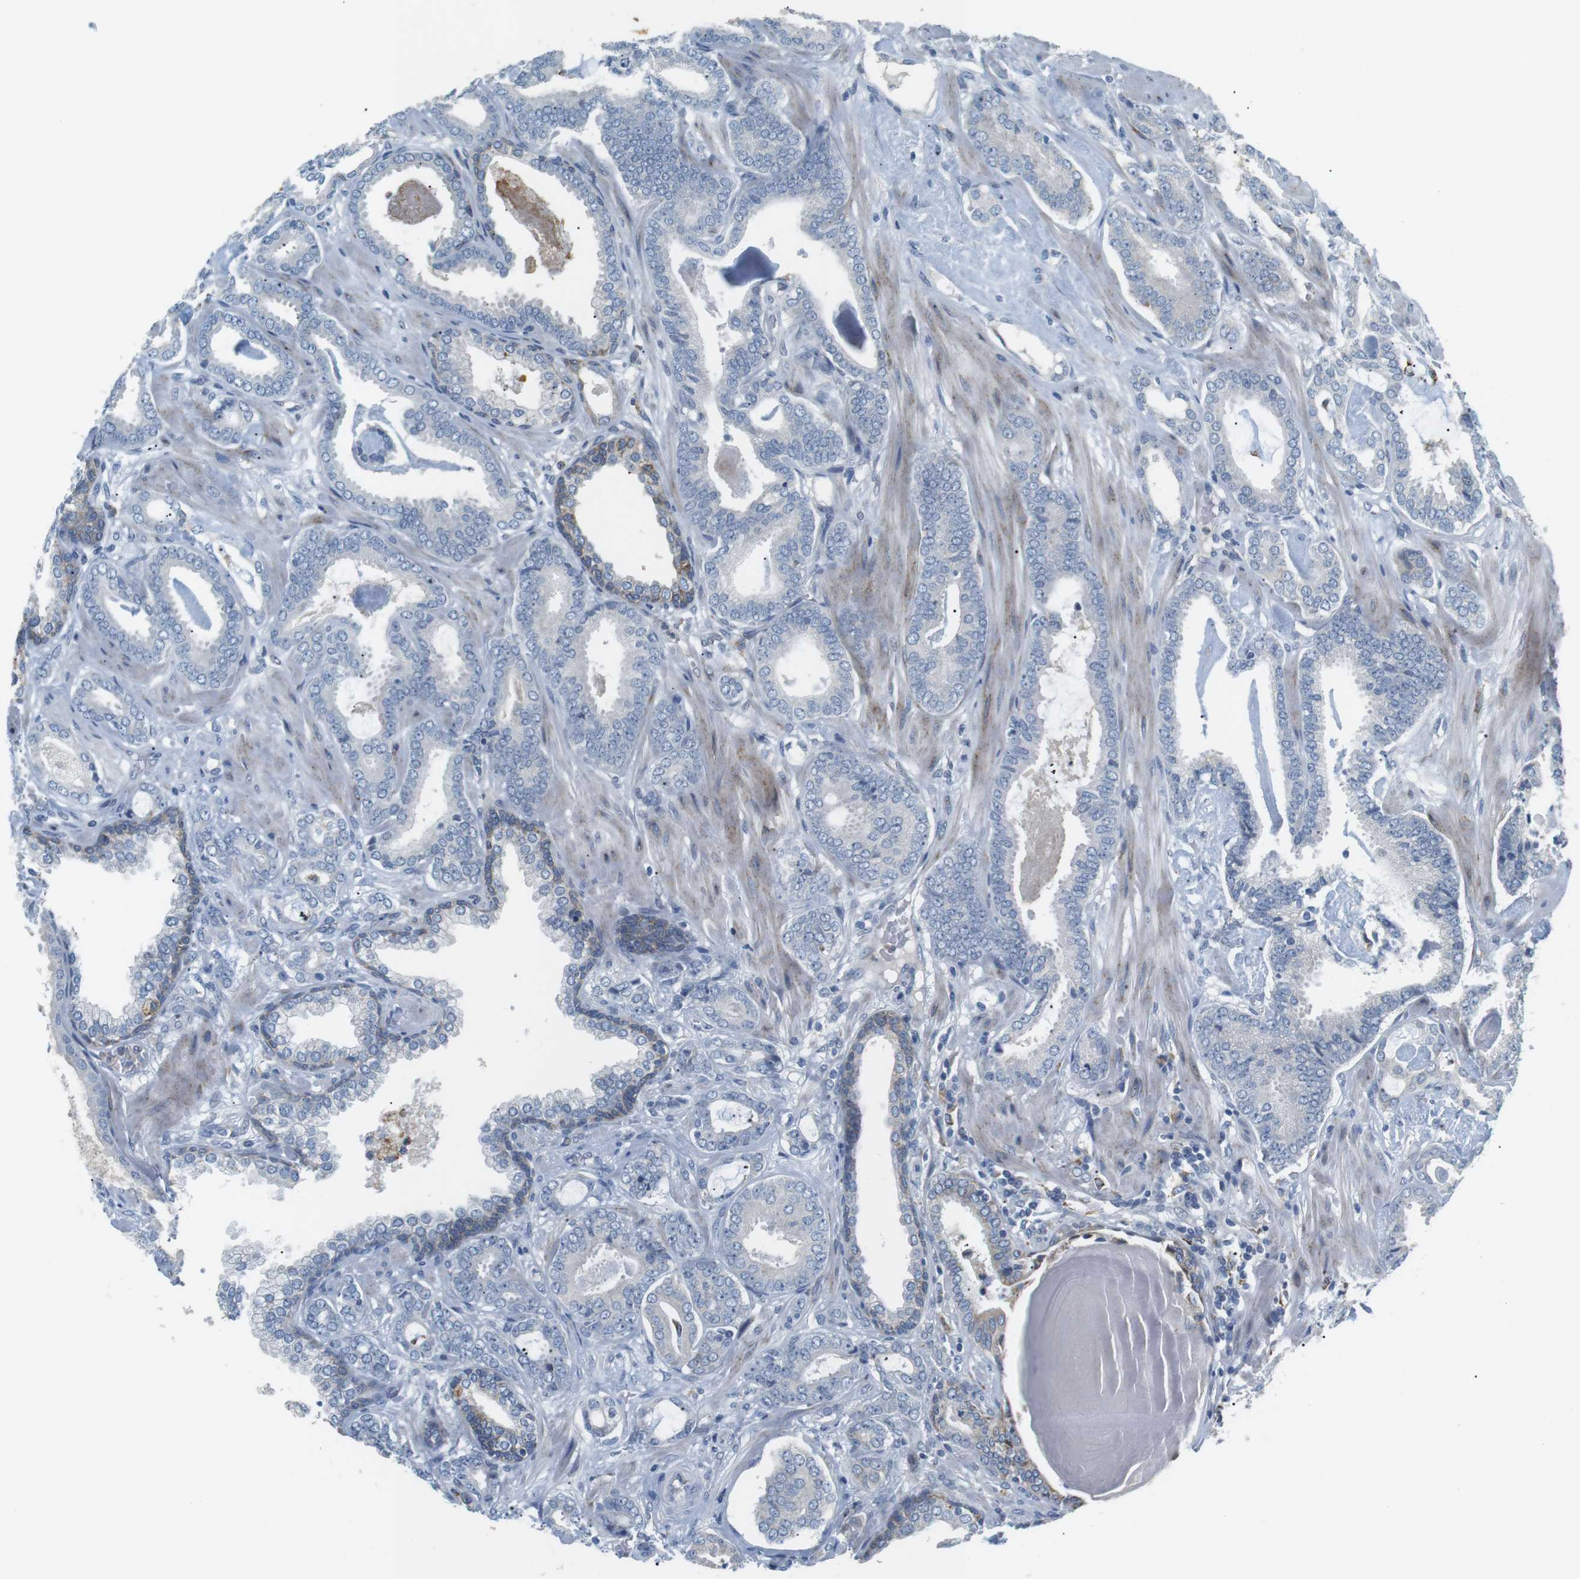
{"staining": {"intensity": "negative", "quantity": "none", "location": "none"}, "tissue": "prostate cancer", "cell_type": "Tumor cells", "image_type": "cancer", "snomed": [{"axis": "morphology", "description": "Adenocarcinoma, Low grade"}, {"axis": "topography", "description": "Prostate"}], "caption": "A histopathology image of human prostate cancer is negative for staining in tumor cells. (Stains: DAB (3,3'-diaminobenzidine) IHC with hematoxylin counter stain, Microscopy: brightfield microscopy at high magnification).", "gene": "CD300E", "patient": {"sex": "male", "age": 53}}